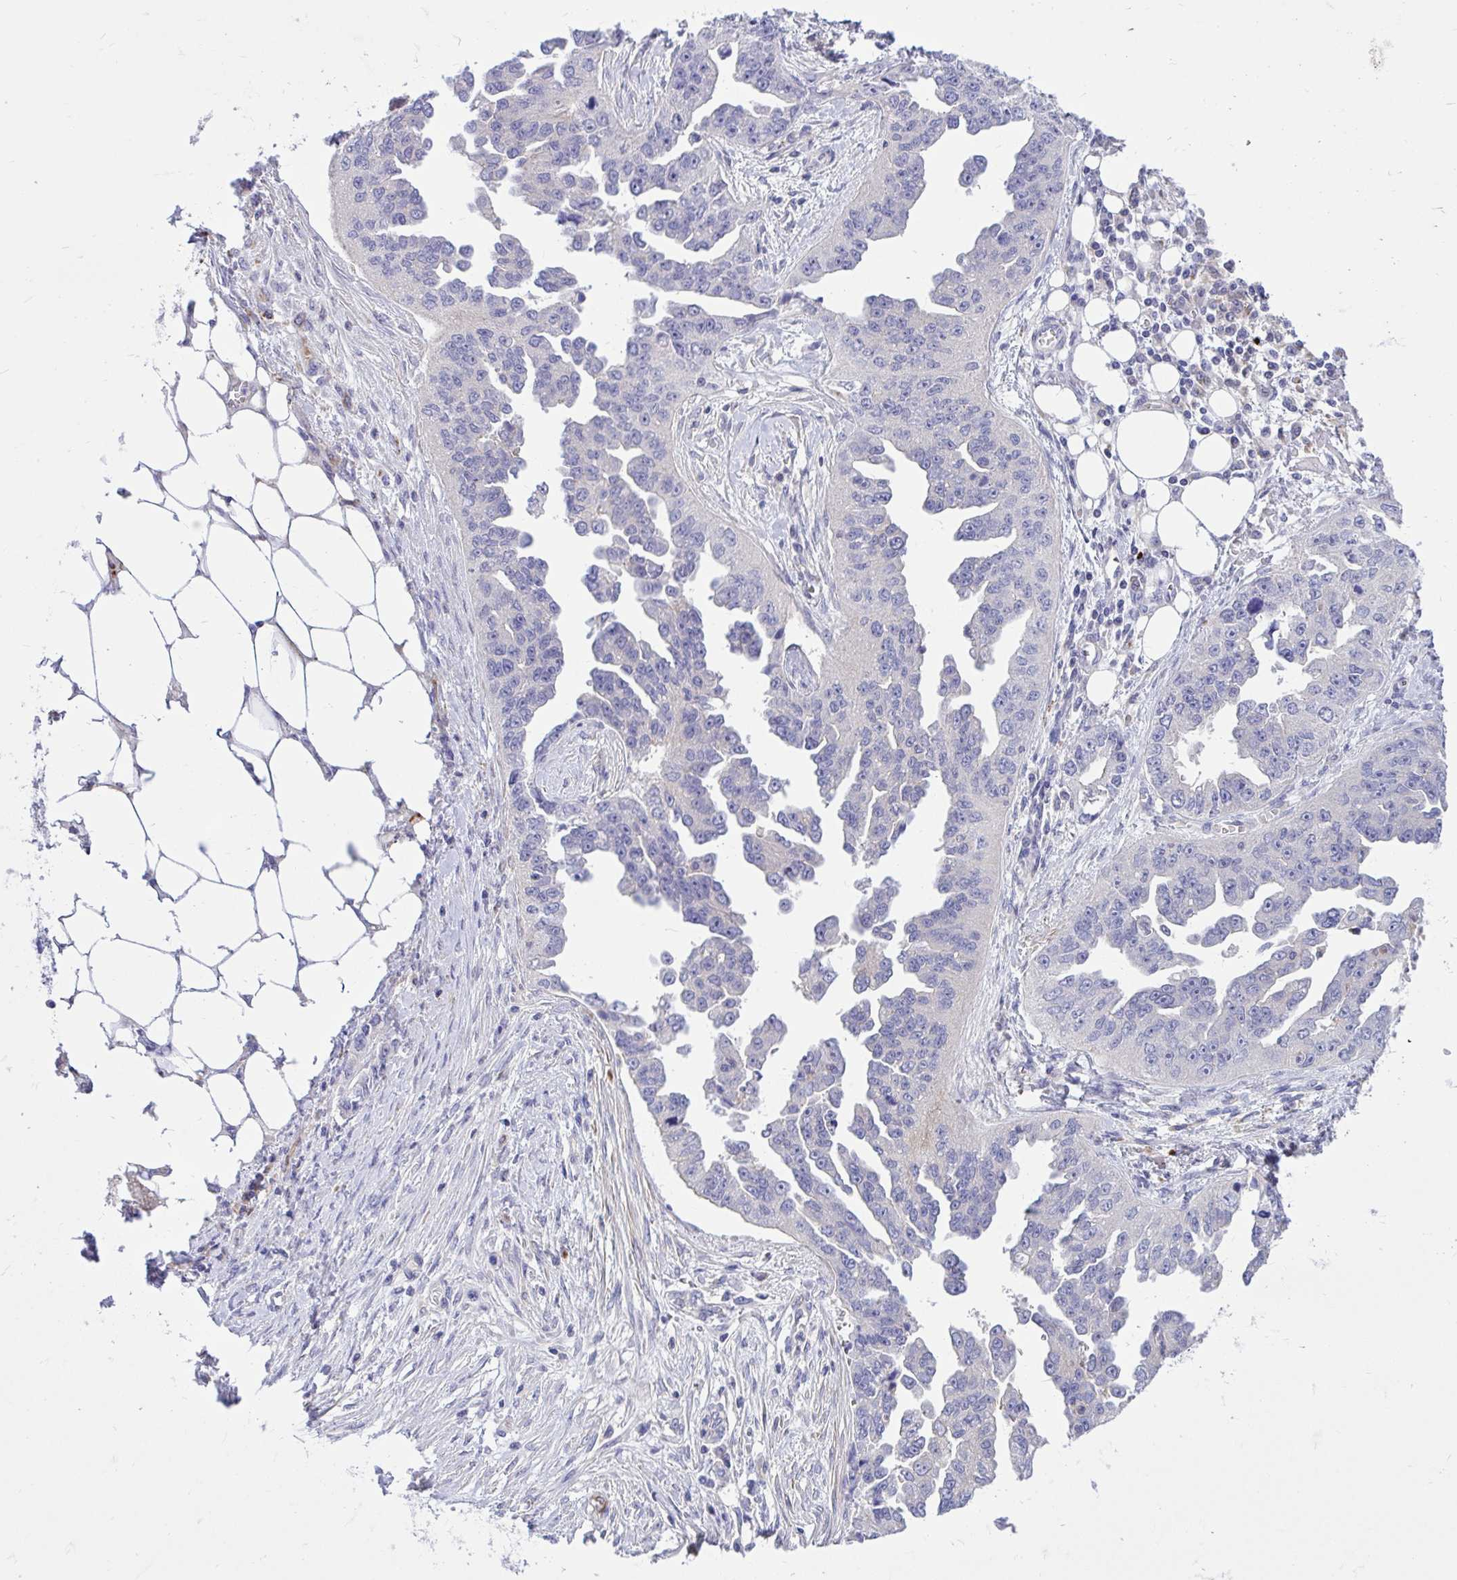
{"staining": {"intensity": "negative", "quantity": "none", "location": "none"}, "tissue": "ovarian cancer", "cell_type": "Tumor cells", "image_type": "cancer", "snomed": [{"axis": "morphology", "description": "Cystadenocarcinoma, serous, NOS"}, {"axis": "topography", "description": "Ovary"}], "caption": "The IHC micrograph has no significant expression in tumor cells of ovarian cancer tissue.", "gene": "TP53I11", "patient": {"sex": "female", "age": 75}}